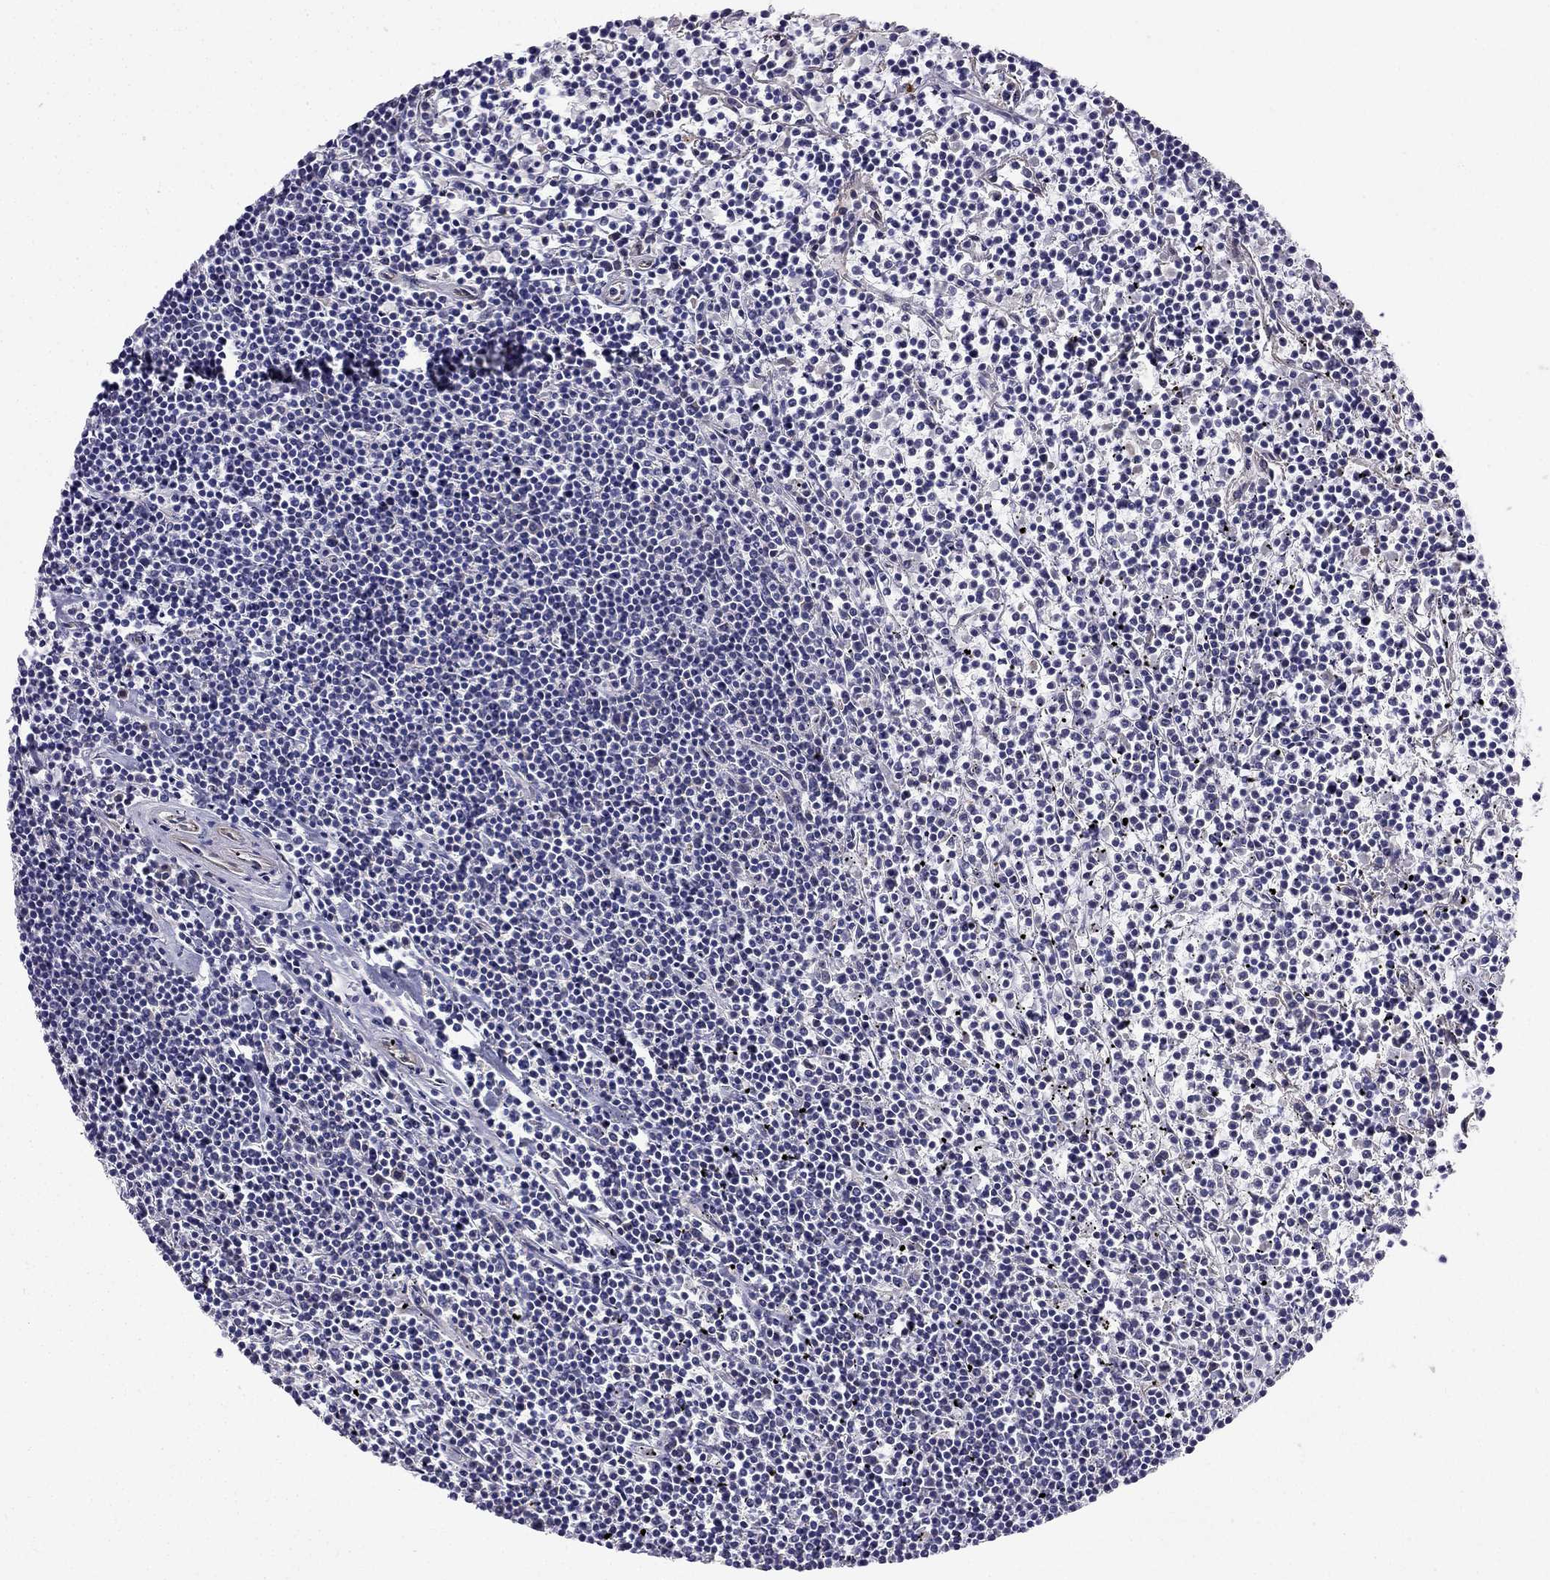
{"staining": {"intensity": "negative", "quantity": "none", "location": "none"}, "tissue": "lymphoma", "cell_type": "Tumor cells", "image_type": "cancer", "snomed": [{"axis": "morphology", "description": "Malignant lymphoma, non-Hodgkin's type, Low grade"}, {"axis": "topography", "description": "Spleen"}], "caption": "The micrograph demonstrates no staining of tumor cells in low-grade malignant lymphoma, non-Hodgkin's type.", "gene": "ENOX1", "patient": {"sex": "female", "age": 19}}